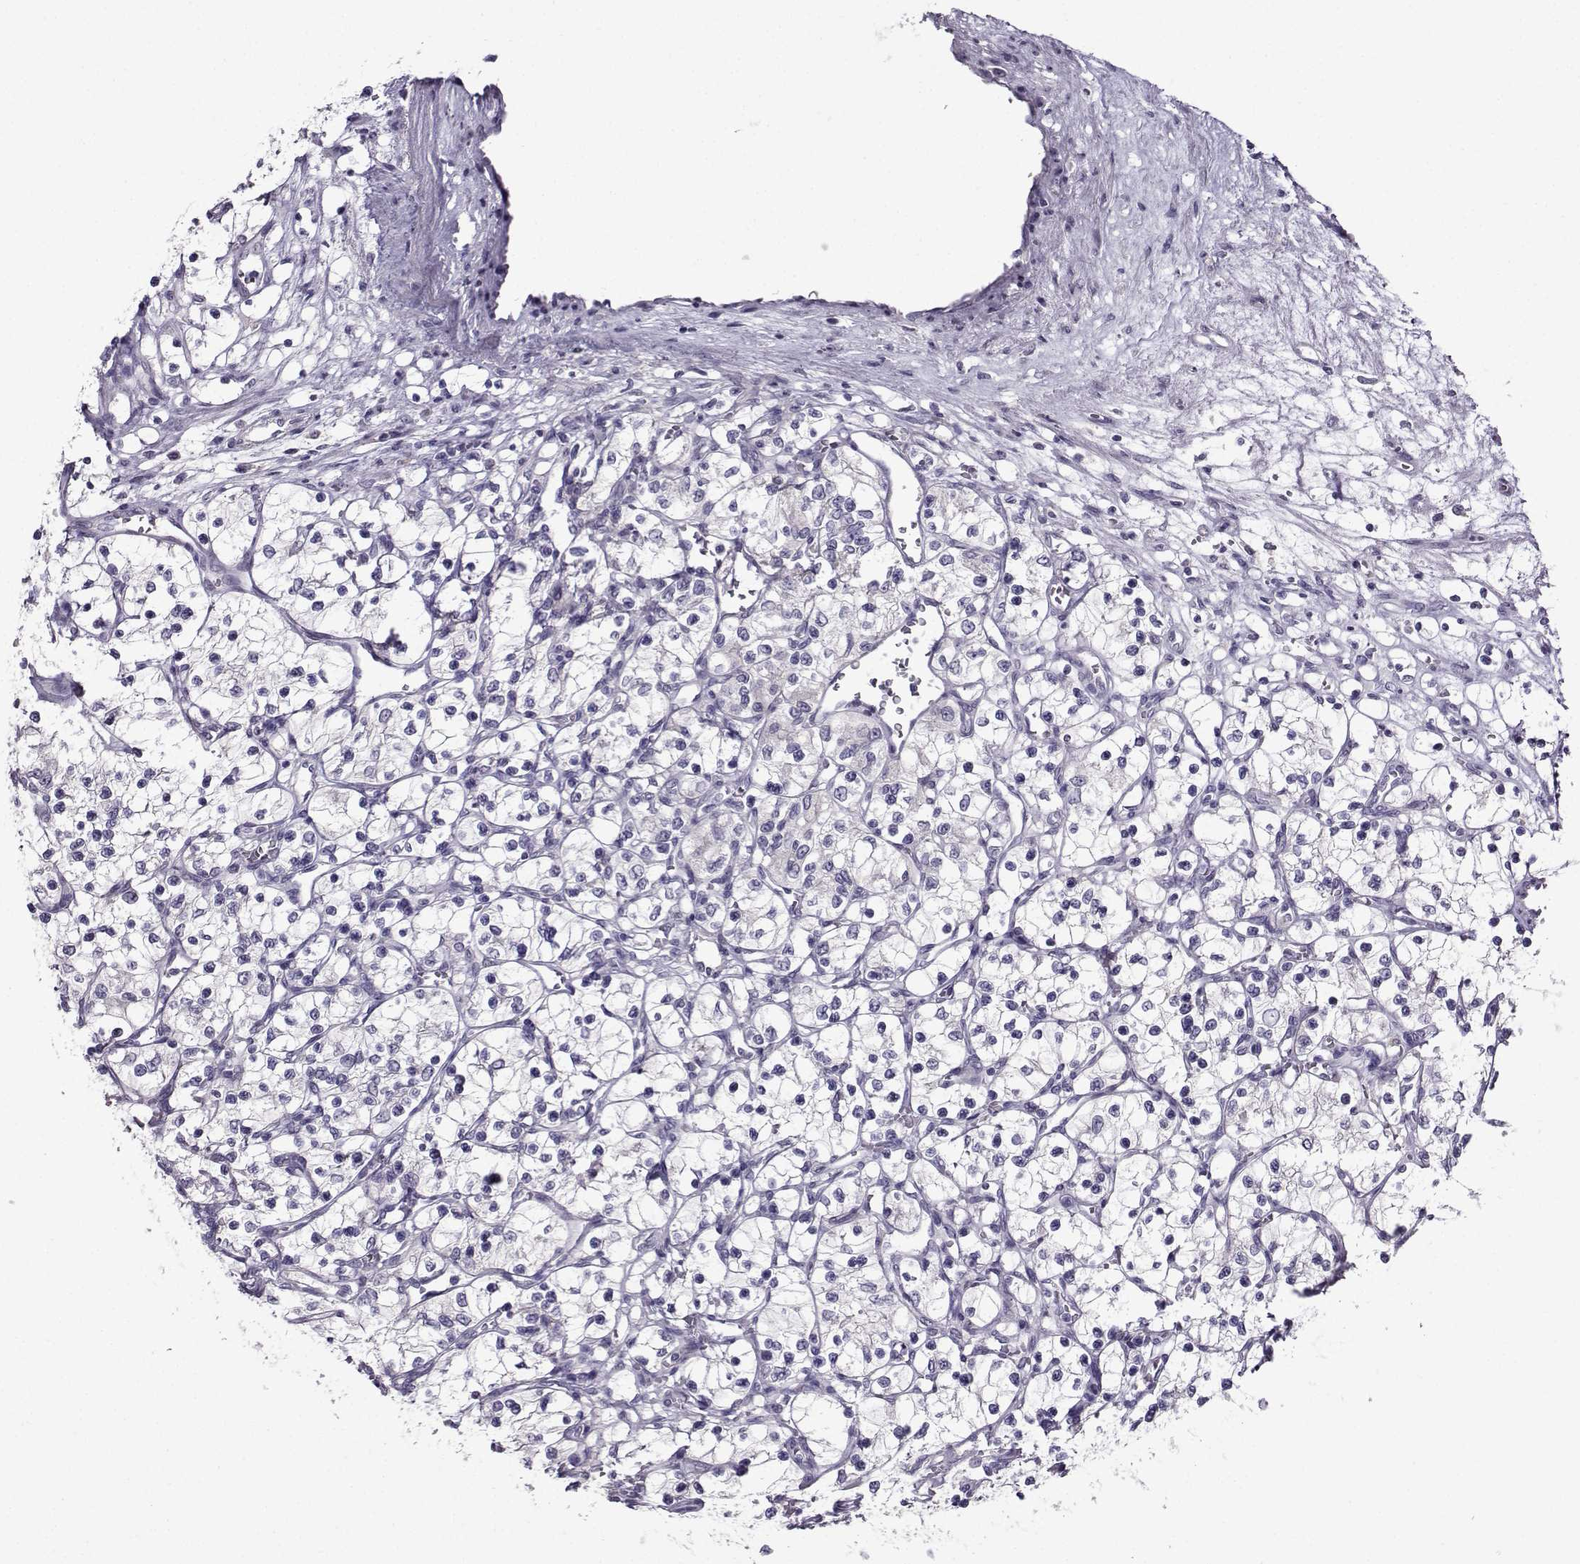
{"staining": {"intensity": "negative", "quantity": "none", "location": "none"}, "tissue": "renal cancer", "cell_type": "Tumor cells", "image_type": "cancer", "snomed": [{"axis": "morphology", "description": "Adenocarcinoma, NOS"}, {"axis": "topography", "description": "Kidney"}], "caption": "DAB immunohistochemical staining of human adenocarcinoma (renal) shows no significant positivity in tumor cells.", "gene": "CRYBB1", "patient": {"sex": "female", "age": 69}}